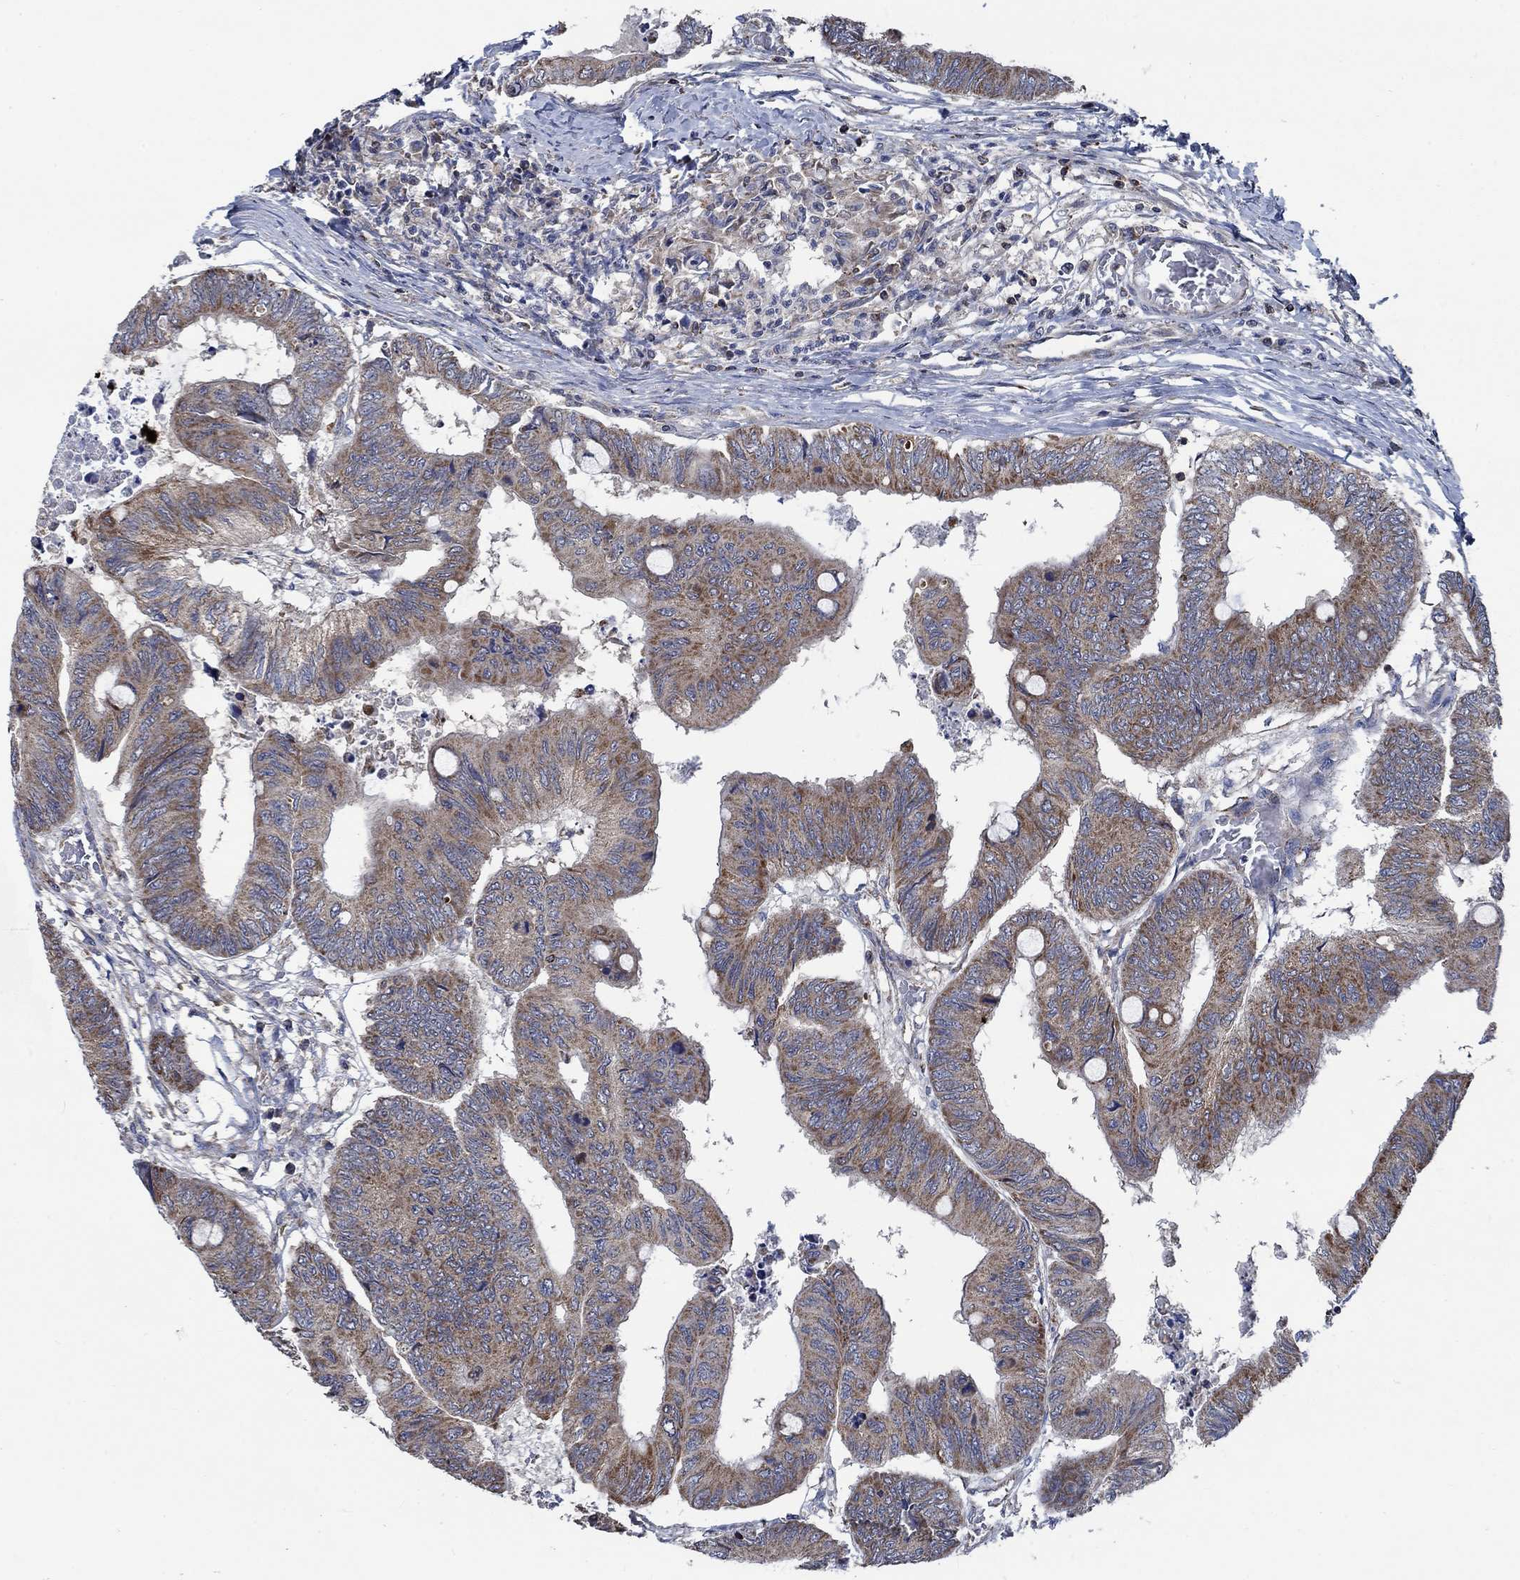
{"staining": {"intensity": "weak", "quantity": ">75%", "location": "cytoplasmic/membranous"}, "tissue": "colorectal cancer", "cell_type": "Tumor cells", "image_type": "cancer", "snomed": [{"axis": "morphology", "description": "Normal tissue, NOS"}, {"axis": "morphology", "description": "Adenocarcinoma, NOS"}, {"axis": "topography", "description": "Rectum"}, {"axis": "topography", "description": "Peripheral nerve tissue"}], "caption": "Protein expression analysis of adenocarcinoma (colorectal) exhibits weak cytoplasmic/membranous staining in about >75% of tumor cells.", "gene": "STXBP6", "patient": {"sex": "male", "age": 92}}